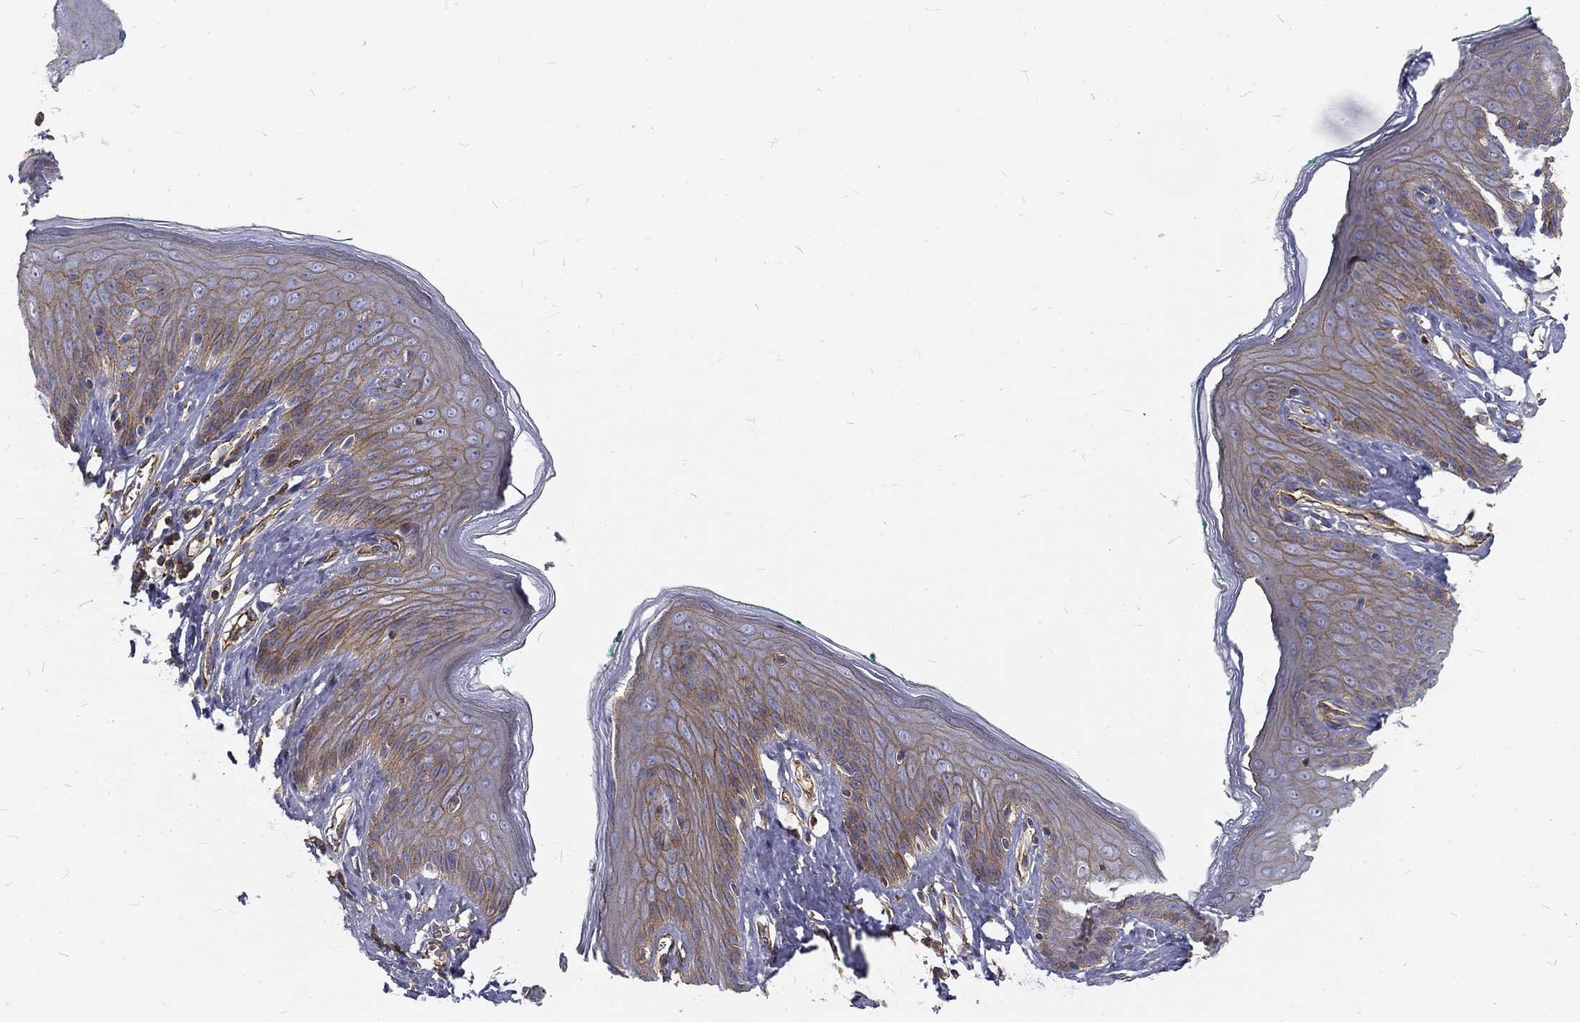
{"staining": {"intensity": "moderate", "quantity": ">75%", "location": "cytoplasmic/membranous"}, "tissue": "skin", "cell_type": "Epidermal cells", "image_type": "normal", "snomed": [{"axis": "morphology", "description": "Normal tissue, NOS"}, {"axis": "topography", "description": "Vulva"}], "caption": "Normal skin demonstrates moderate cytoplasmic/membranous positivity in approximately >75% of epidermal cells.", "gene": "MTMR11", "patient": {"sex": "female", "age": 66}}